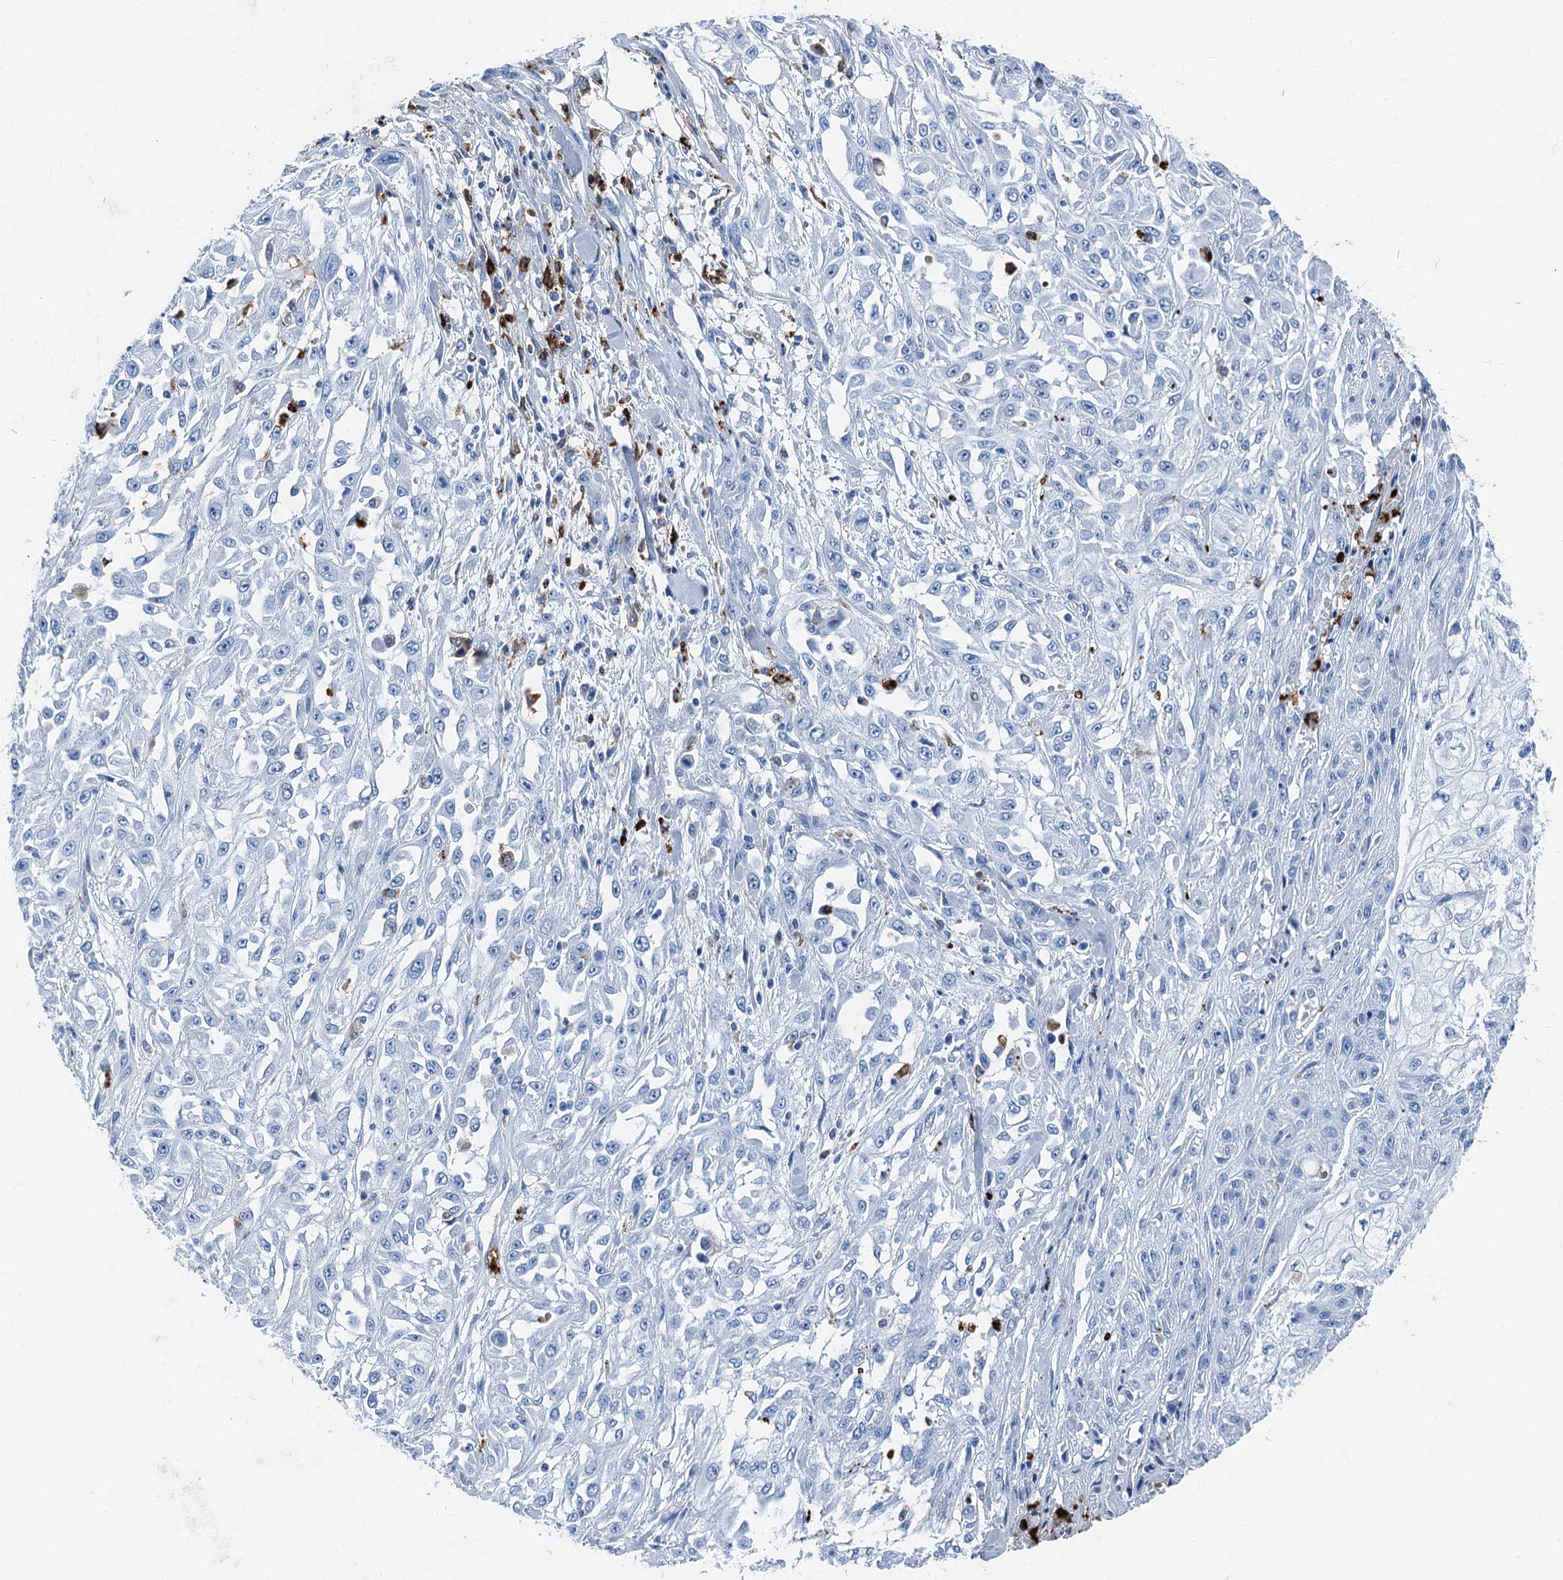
{"staining": {"intensity": "negative", "quantity": "none", "location": "none"}, "tissue": "skin cancer", "cell_type": "Tumor cells", "image_type": "cancer", "snomed": [{"axis": "morphology", "description": "Squamous cell carcinoma, NOS"}, {"axis": "morphology", "description": "Squamous cell carcinoma, metastatic, NOS"}, {"axis": "topography", "description": "Skin"}, {"axis": "topography", "description": "Lymph node"}], "caption": "Immunohistochemical staining of skin cancer (metastatic squamous cell carcinoma) shows no significant positivity in tumor cells.", "gene": "PLAC8", "patient": {"sex": "male", "age": 75}}